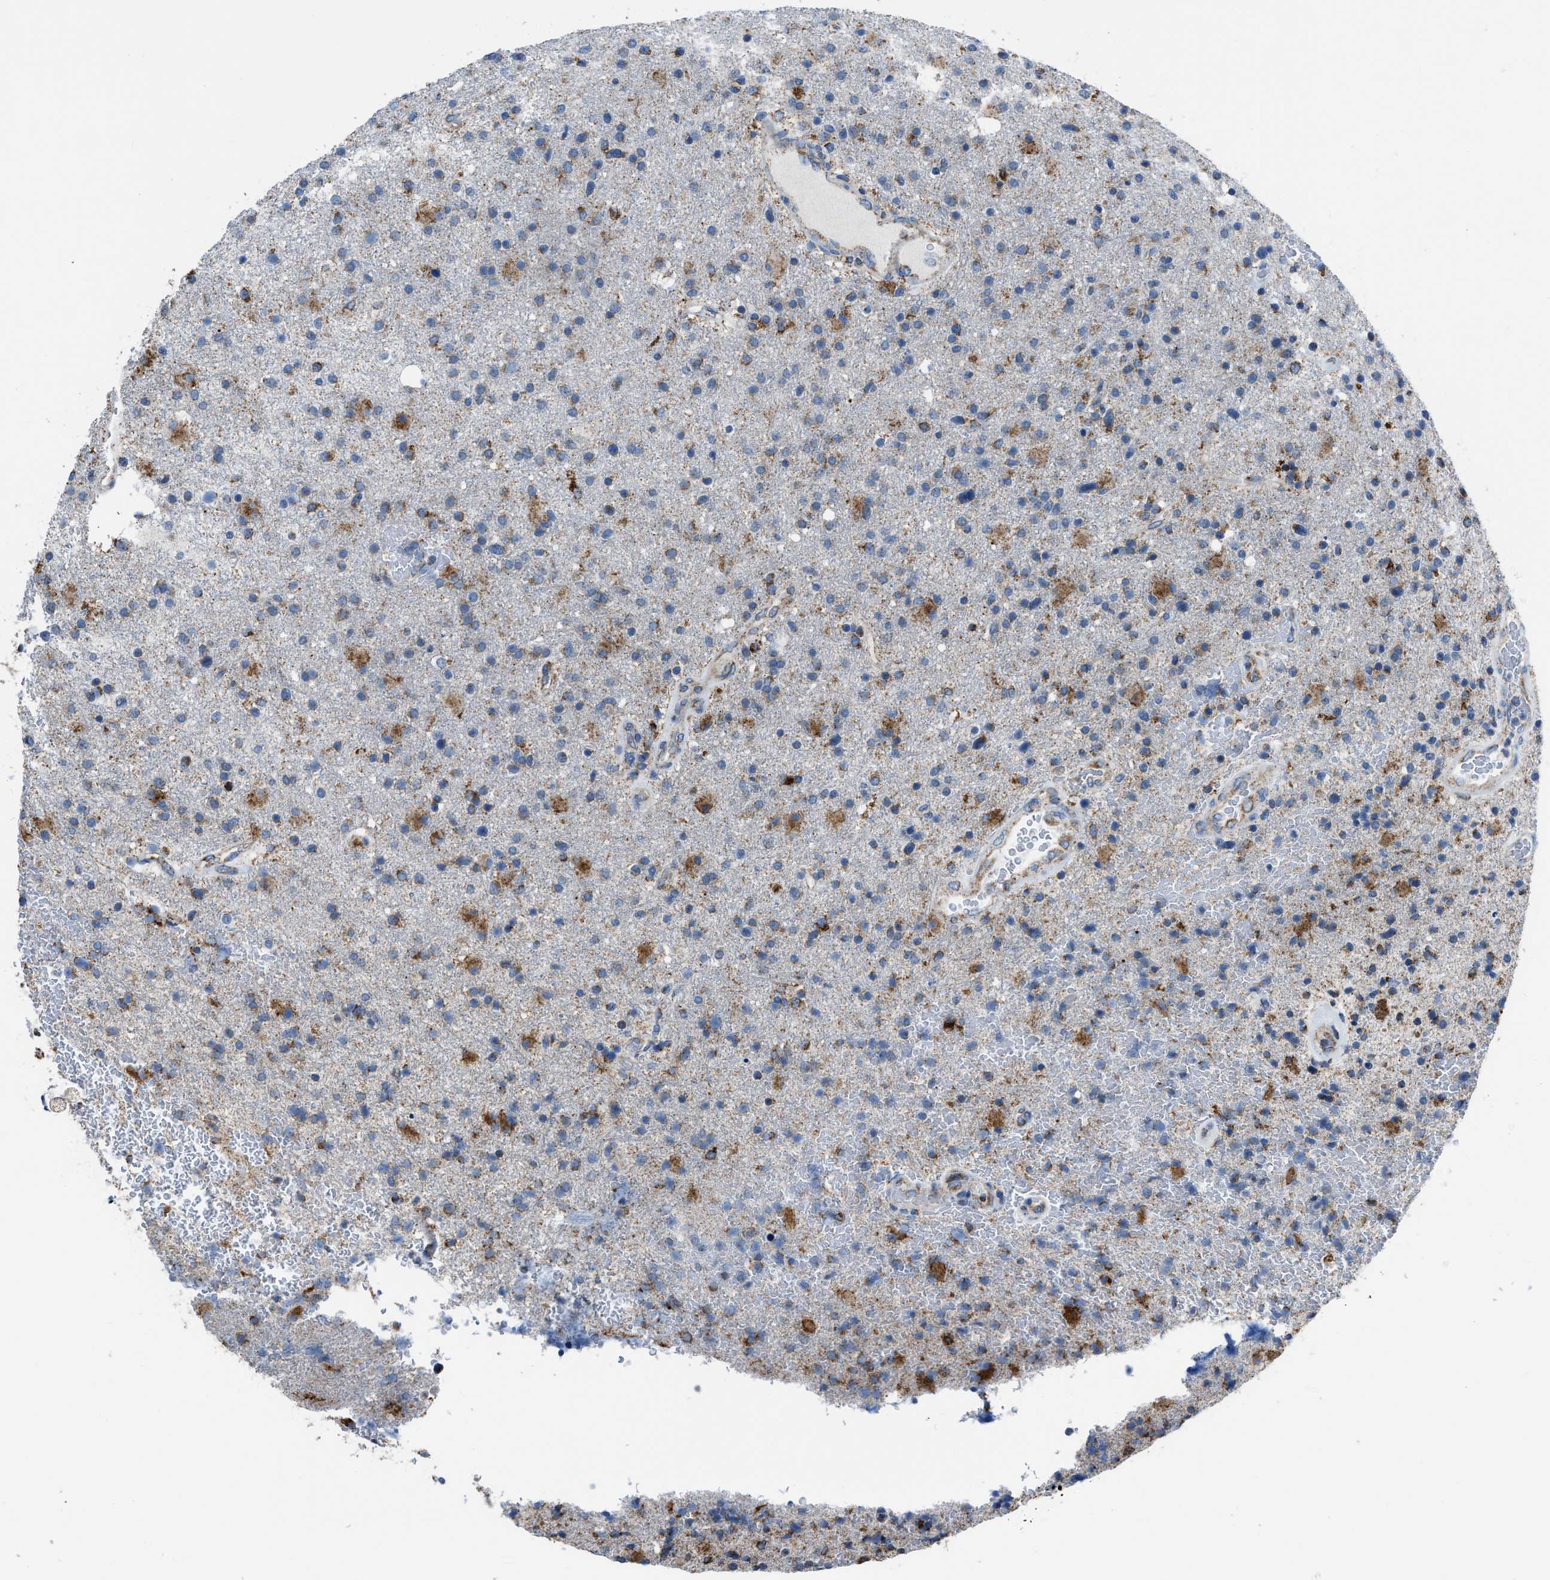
{"staining": {"intensity": "moderate", "quantity": "25%-75%", "location": "cytoplasmic/membranous"}, "tissue": "glioma", "cell_type": "Tumor cells", "image_type": "cancer", "snomed": [{"axis": "morphology", "description": "Glioma, malignant, High grade"}, {"axis": "topography", "description": "Brain"}], "caption": "Approximately 25%-75% of tumor cells in human glioma demonstrate moderate cytoplasmic/membranous protein expression as visualized by brown immunohistochemical staining.", "gene": "ETFB", "patient": {"sex": "male", "age": 72}}